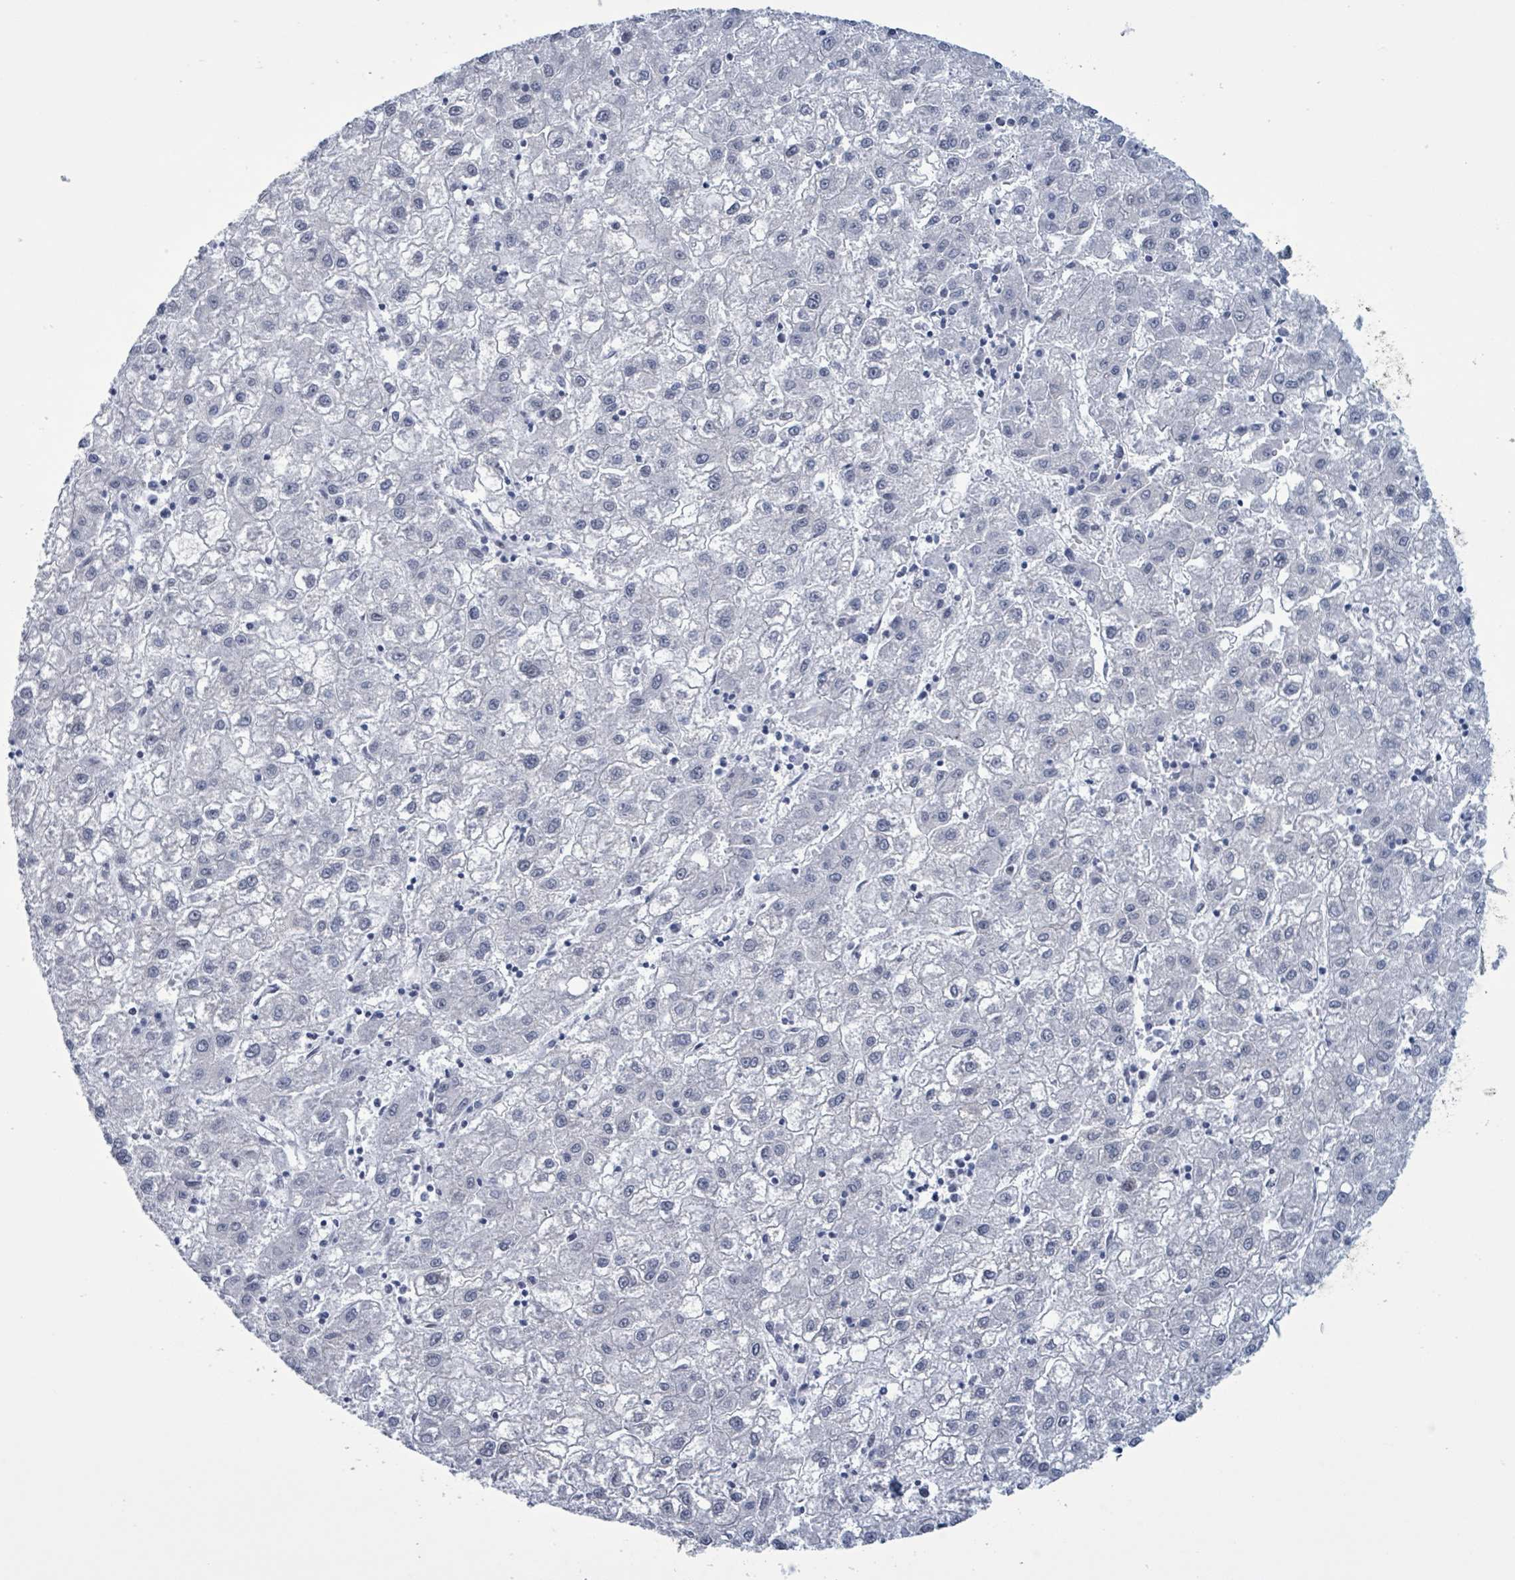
{"staining": {"intensity": "negative", "quantity": "none", "location": "none"}, "tissue": "liver cancer", "cell_type": "Tumor cells", "image_type": "cancer", "snomed": [{"axis": "morphology", "description": "Carcinoma, Hepatocellular, NOS"}, {"axis": "topography", "description": "Liver"}], "caption": "Photomicrograph shows no significant protein expression in tumor cells of hepatocellular carcinoma (liver). Brightfield microscopy of IHC stained with DAB (brown) and hematoxylin (blue), captured at high magnification.", "gene": "CT45A5", "patient": {"sex": "male", "age": 72}}